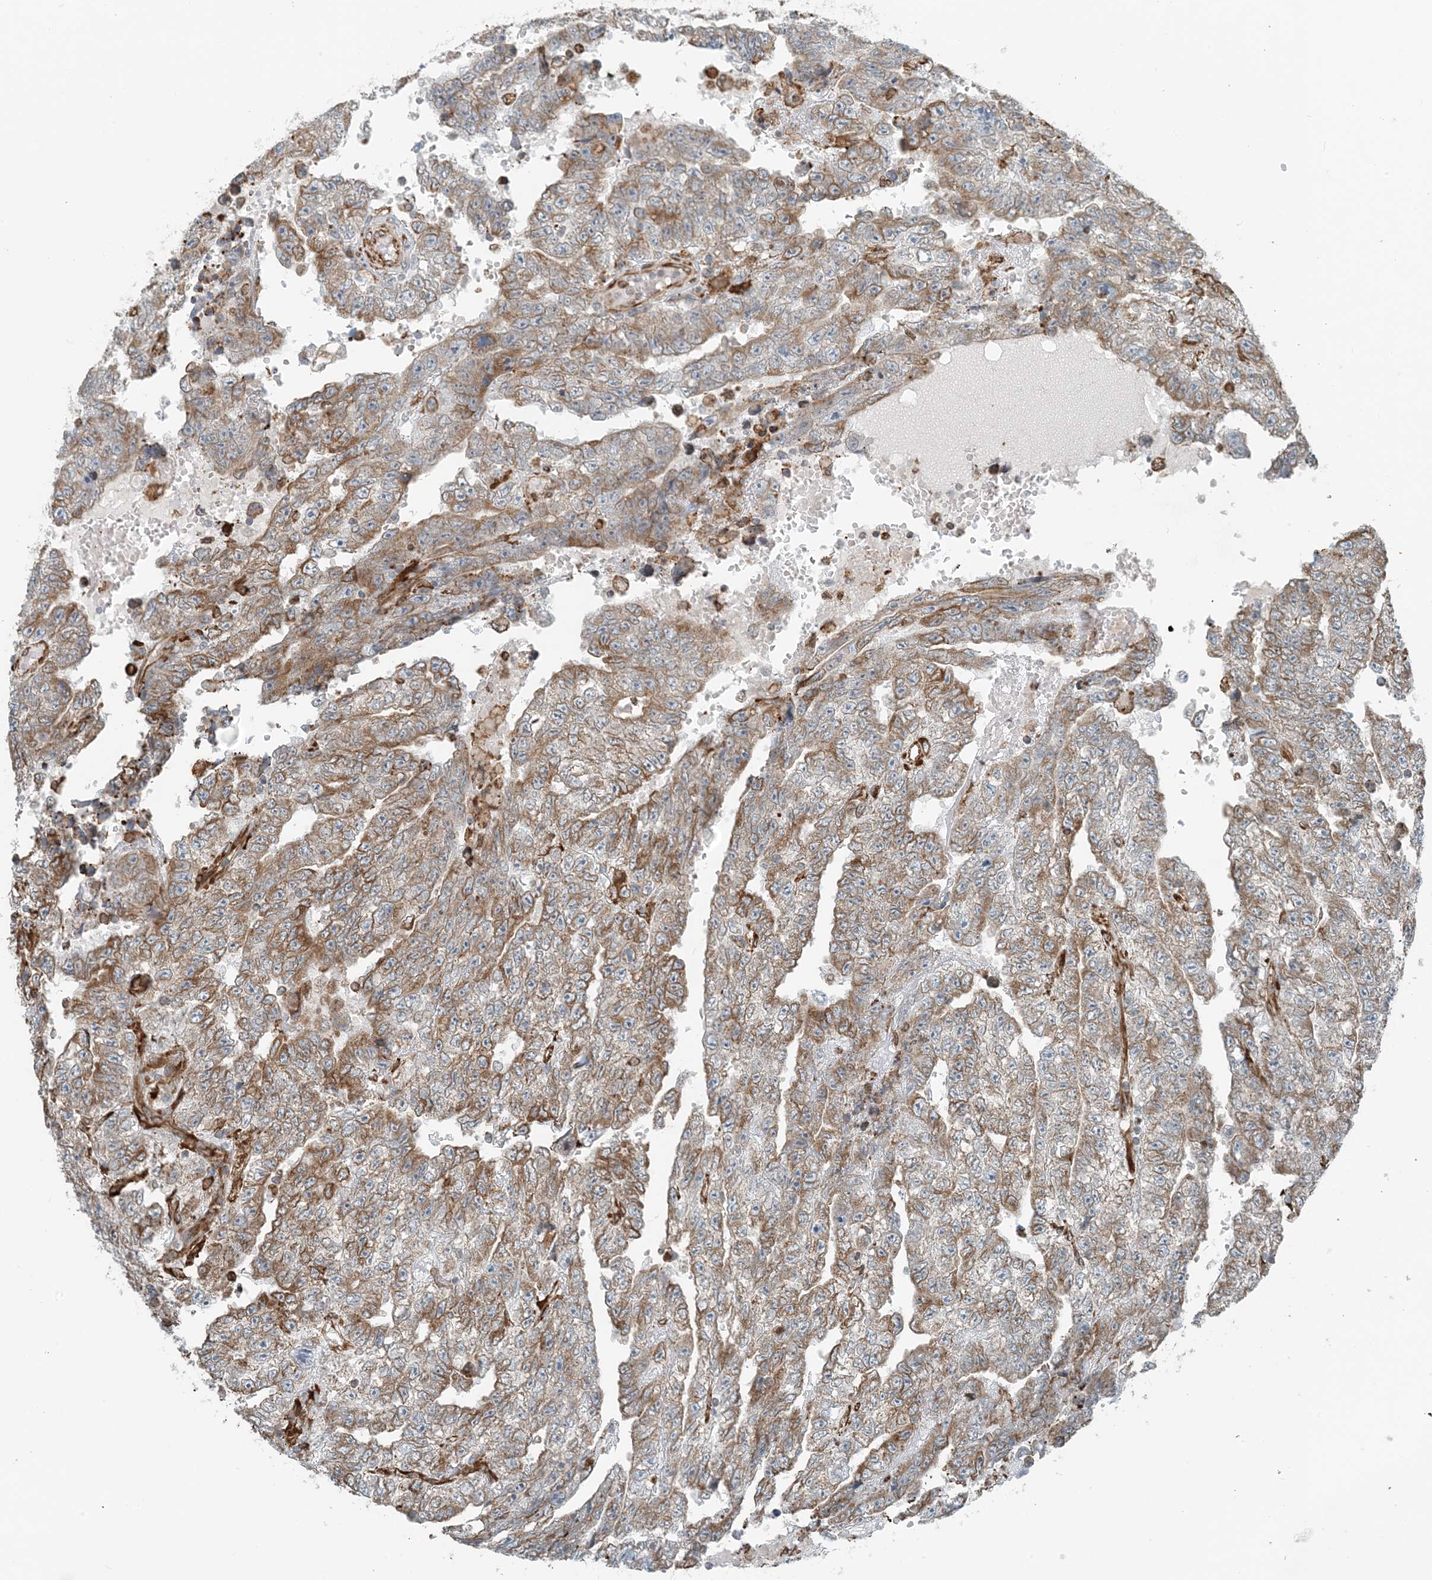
{"staining": {"intensity": "moderate", "quantity": ">75%", "location": "cytoplasmic/membranous"}, "tissue": "testis cancer", "cell_type": "Tumor cells", "image_type": "cancer", "snomed": [{"axis": "morphology", "description": "Carcinoma, Embryonal, NOS"}, {"axis": "topography", "description": "Testis"}], "caption": "An immunohistochemistry histopathology image of neoplastic tissue is shown. Protein staining in brown labels moderate cytoplasmic/membranous positivity in testis embryonal carcinoma within tumor cells.", "gene": "CERKL", "patient": {"sex": "male", "age": 25}}